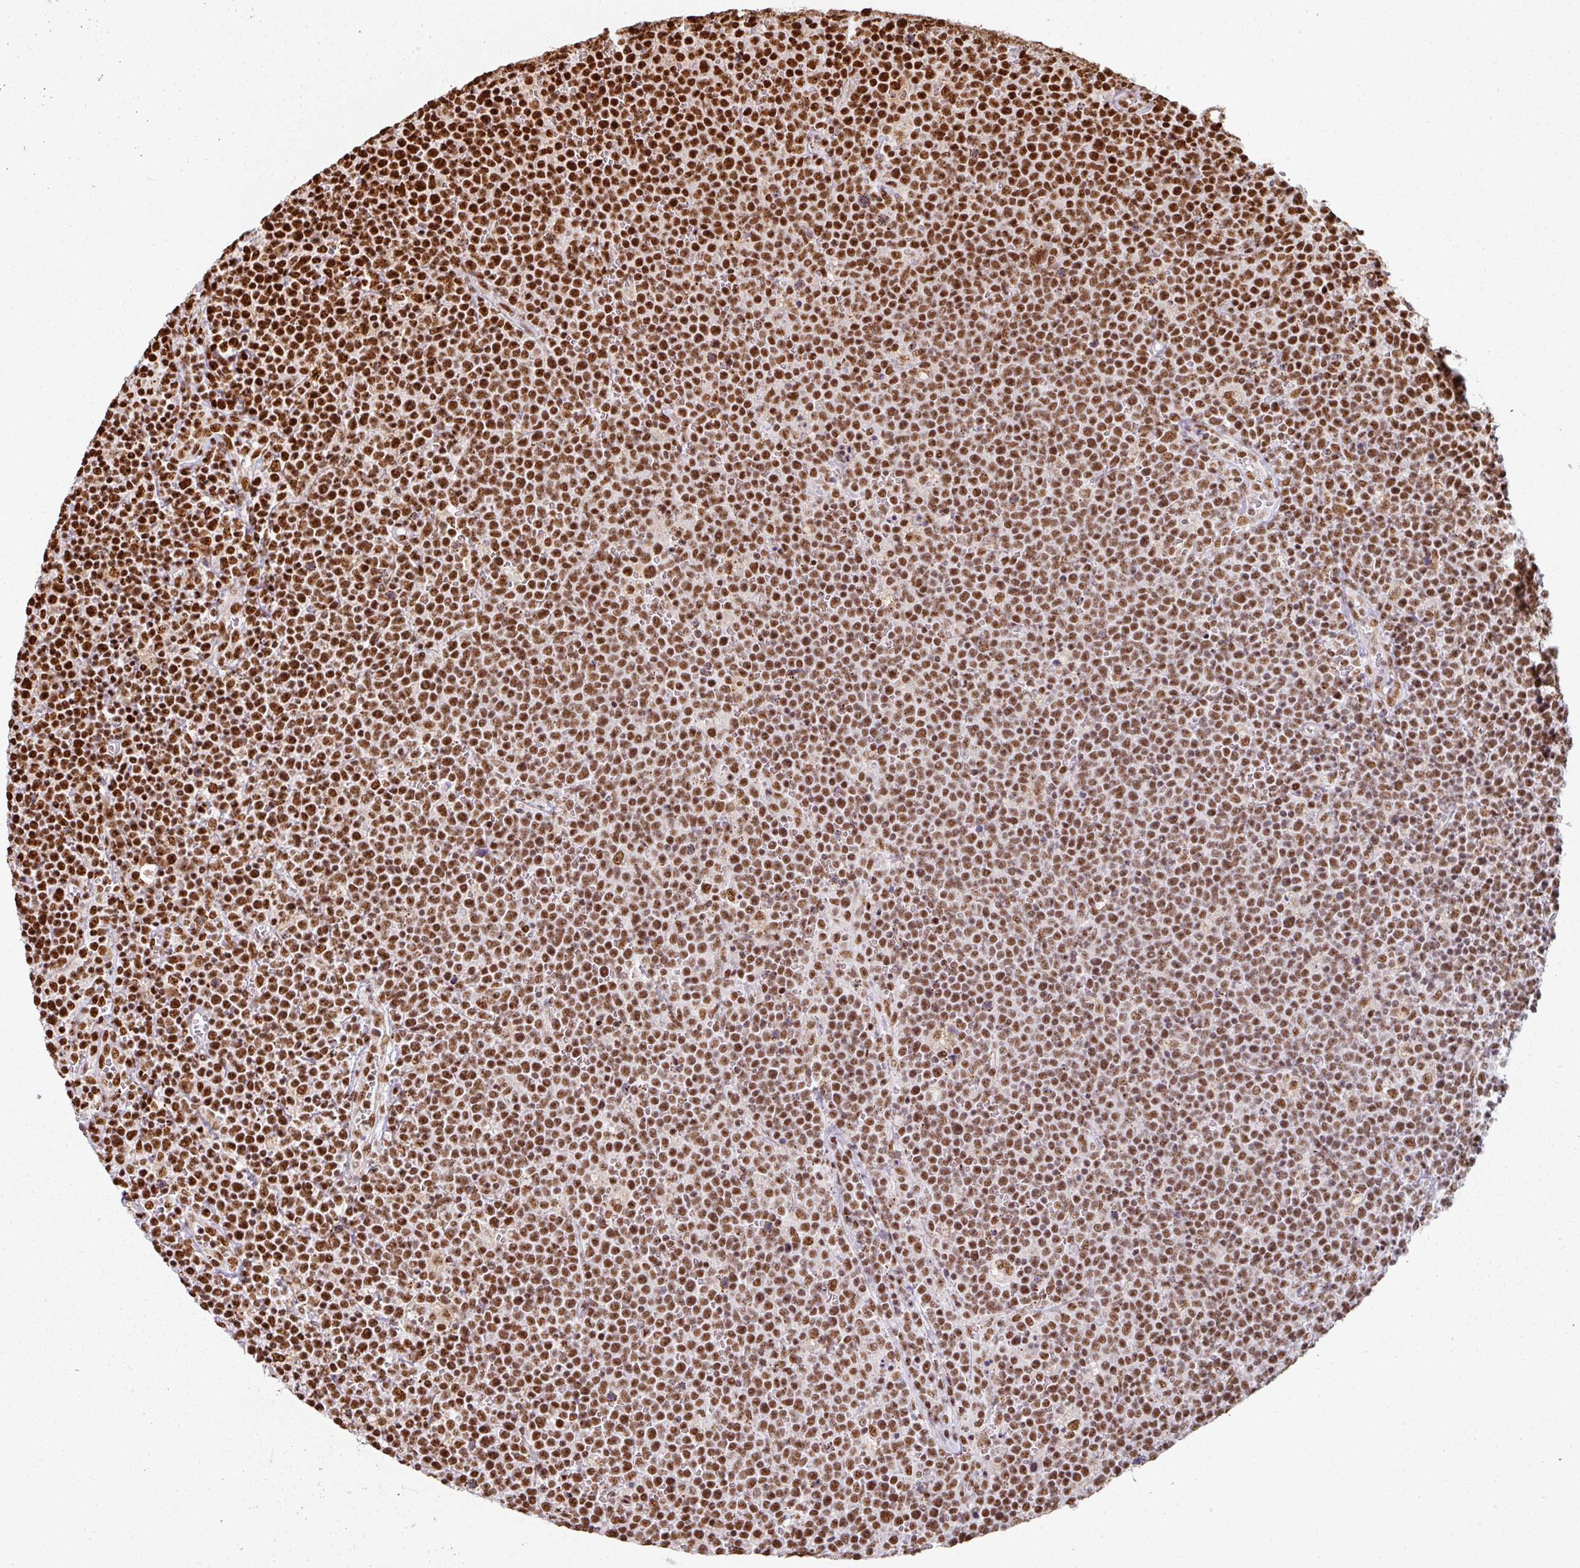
{"staining": {"intensity": "moderate", "quantity": ">75%", "location": "nuclear"}, "tissue": "lymphoma", "cell_type": "Tumor cells", "image_type": "cancer", "snomed": [{"axis": "morphology", "description": "Malignant lymphoma, non-Hodgkin's type, High grade"}, {"axis": "topography", "description": "Lymph node"}], "caption": "Immunohistochemistry staining of high-grade malignant lymphoma, non-Hodgkin's type, which demonstrates medium levels of moderate nuclear expression in approximately >75% of tumor cells indicating moderate nuclear protein positivity. The staining was performed using DAB (3,3'-diaminobenzidine) (brown) for protein detection and nuclei were counterstained in hematoxylin (blue).", "gene": "SIK3", "patient": {"sex": "male", "age": 61}}